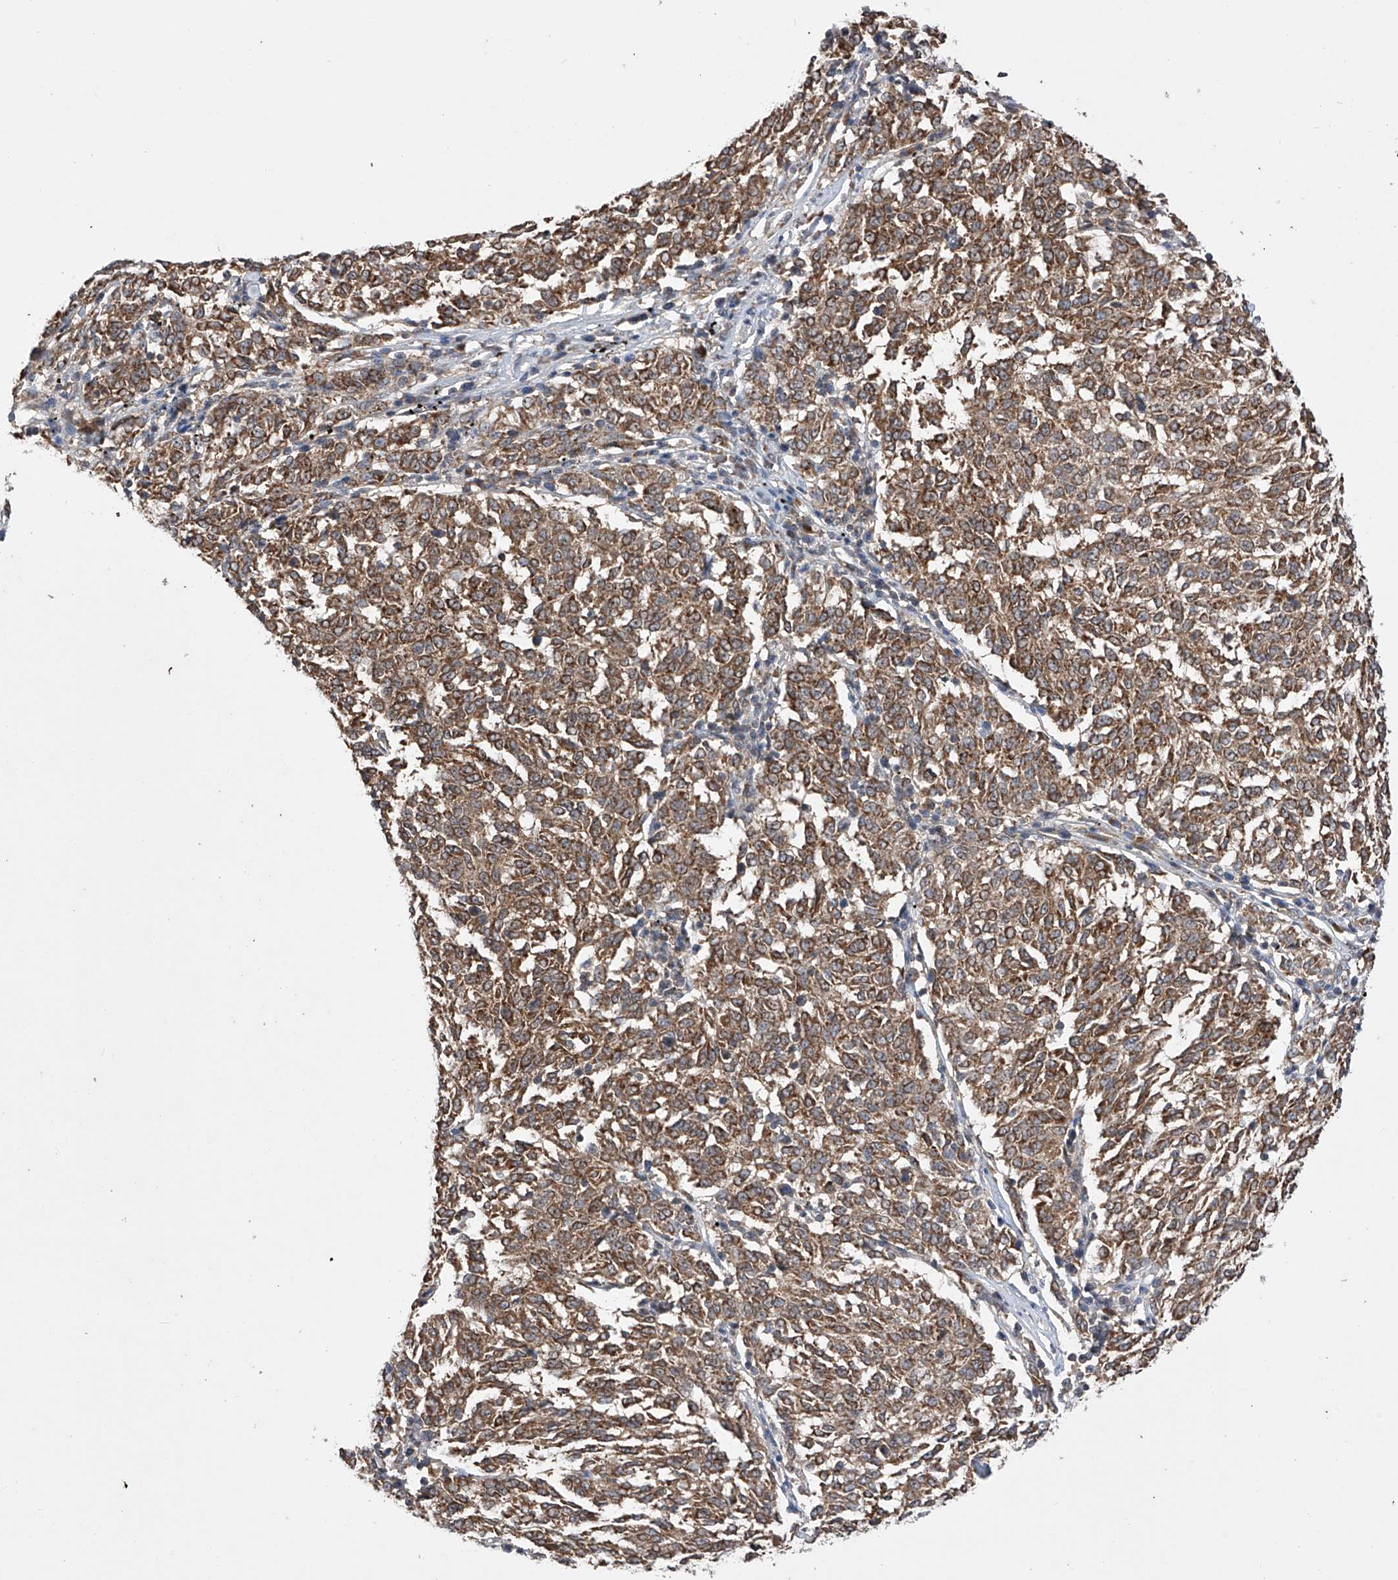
{"staining": {"intensity": "moderate", "quantity": ">75%", "location": "cytoplasmic/membranous"}, "tissue": "melanoma", "cell_type": "Tumor cells", "image_type": "cancer", "snomed": [{"axis": "morphology", "description": "Malignant melanoma, NOS"}, {"axis": "topography", "description": "Skin"}], "caption": "Protein expression analysis of melanoma shows moderate cytoplasmic/membranous staining in about >75% of tumor cells.", "gene": "SDHAF4", "patient": {"sex": "female", "age": 72}}